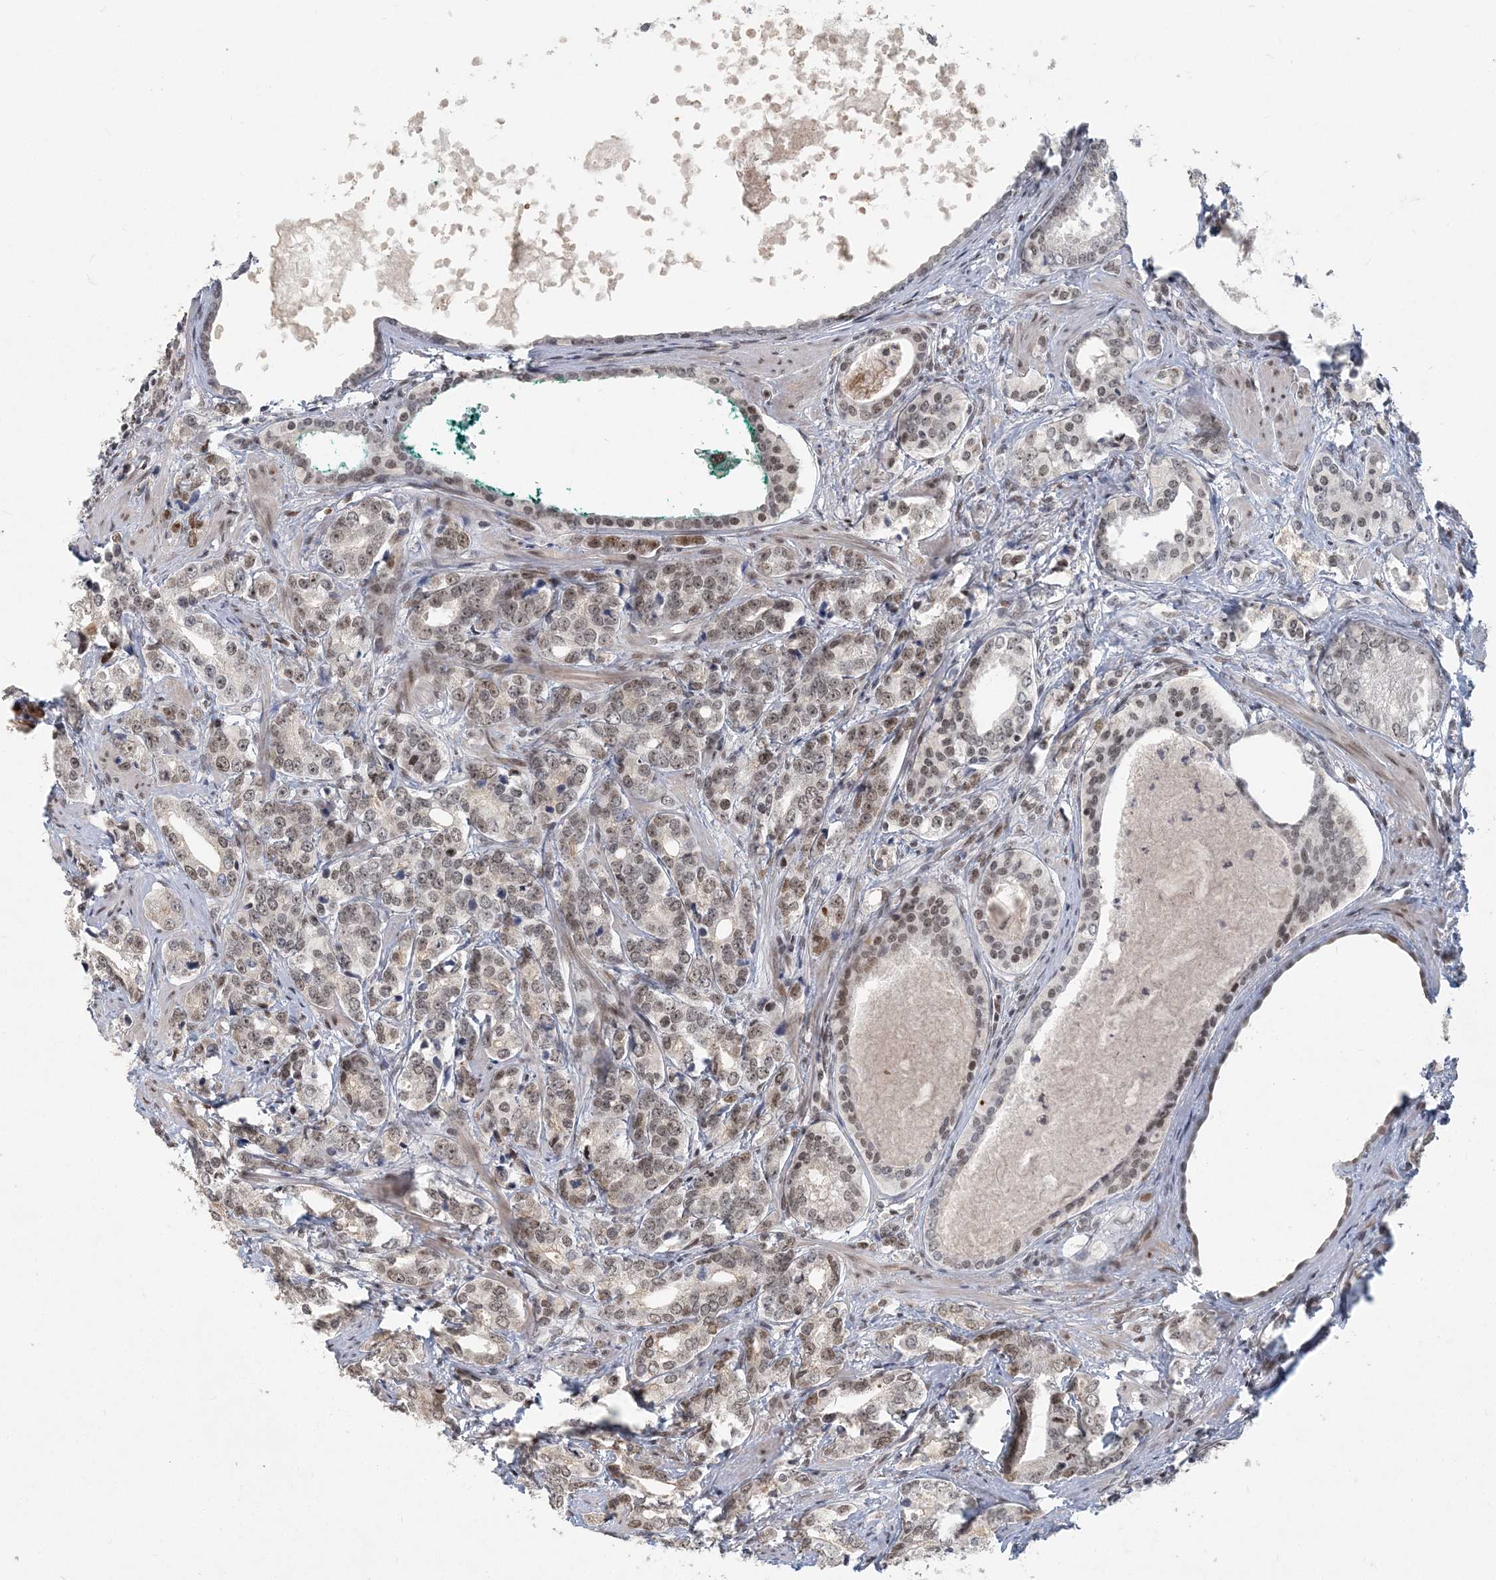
{"staining": {"intensity": "strong", "quantity": "25%-75%", "location": "nuclear"}, "tissue": "prostate cancer", "cell_type": "Tumor cells", "image_type": "cancer", "snomed": [{"axis": "morphology", "description": "Adenocarcinoma, High grade"}, {"axis": "topography", "description": "Prostate"}], "caption": "Immunohistochemistry of adenocarcinoma (high-grade) (prostate) reveals high levels of strong nuclear positivity in approximately 25%-75% of tumor cells.", "gene": "BAZ1B", "patient": {"sex": "male", "age": 62}}